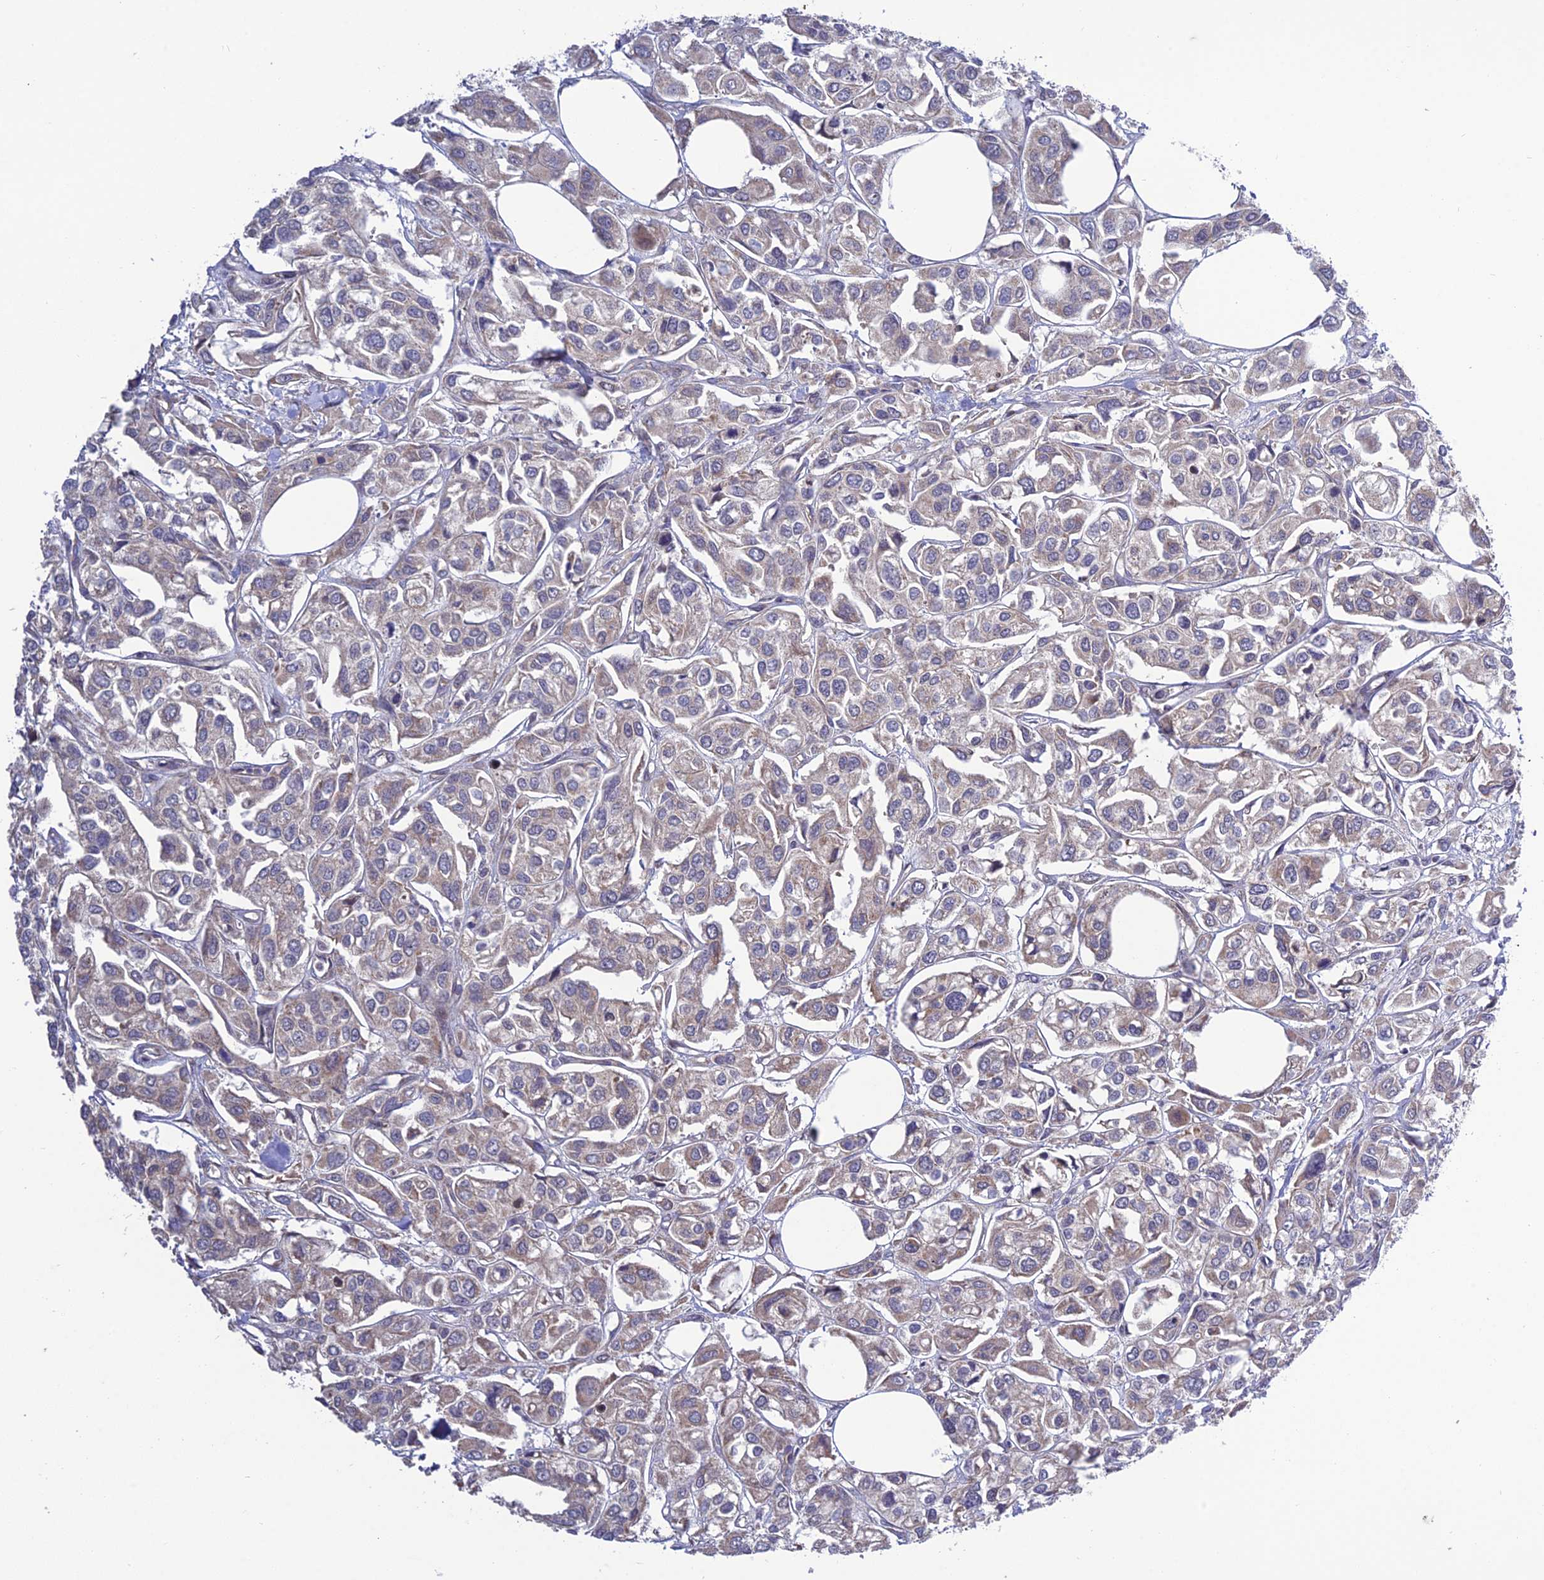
{"staining": {"intensity": "negative", "quantity": "none", "location": "none"}, "tissue": "urothelial cancer", "cell_type": "Tumor cells", "image_type": "cancer", "snomed": [{"axis": "morphology", "description": "Urothelial carcinoma, High grade"}, {"axis": "topography", "description": "Urinary bladder"}], "caption": "Immunohistochemistry (IHC) of human urothelial carcinoma (high-grade) demonstrates no staining in tumor cells. (Stains: DAB IHC with hematoxylin counter stain, Microscopy: brightfield microscopy at high magnification).", "gene": "PLEKHG2", "patient": {"sex": "male", "age": 67}}